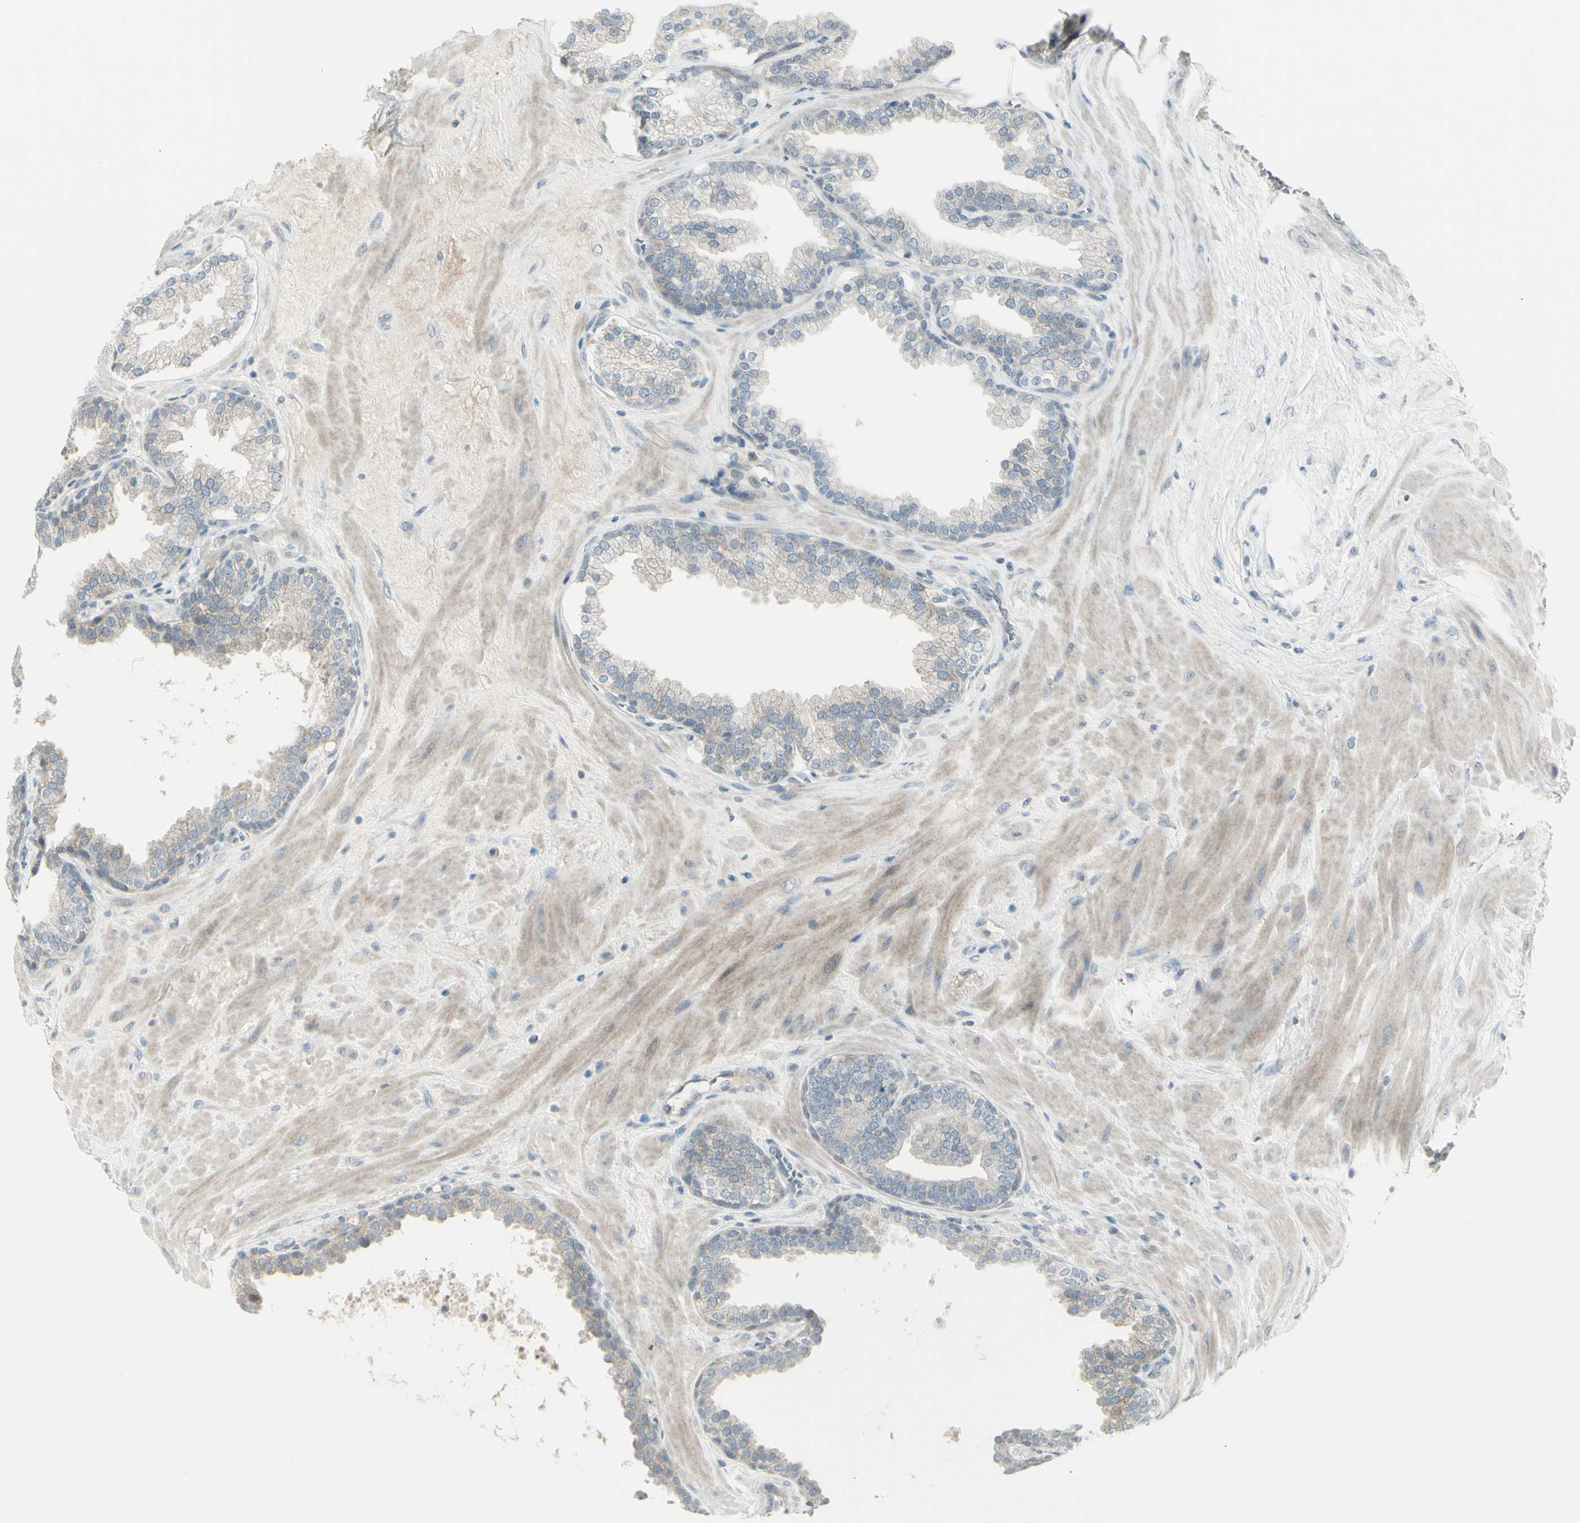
{"staining": {"intensity": "weak", "quantity": ">75%", "location": "cytoplasmic/membranous"}, "tissue": "prostate", "cell_type": "Glandular cells", "image_type": "normal", "snomed": [{"axis": "morphology", "description": "Normal tissue, NOS"}, {"axis": "topography", "description": "Prostate"}], "caption": "Glandular cells exhibit low levels of weak cytoplasmic/membranous expression in about >75% of cells in benign prostate. The protein is stained brown, and the nuclei are stained in blue (DAB IHC with brightfield microscopy, high magnification).", "gene": "SH3GL2", "patient": {"sex": "male", "age": 51}}